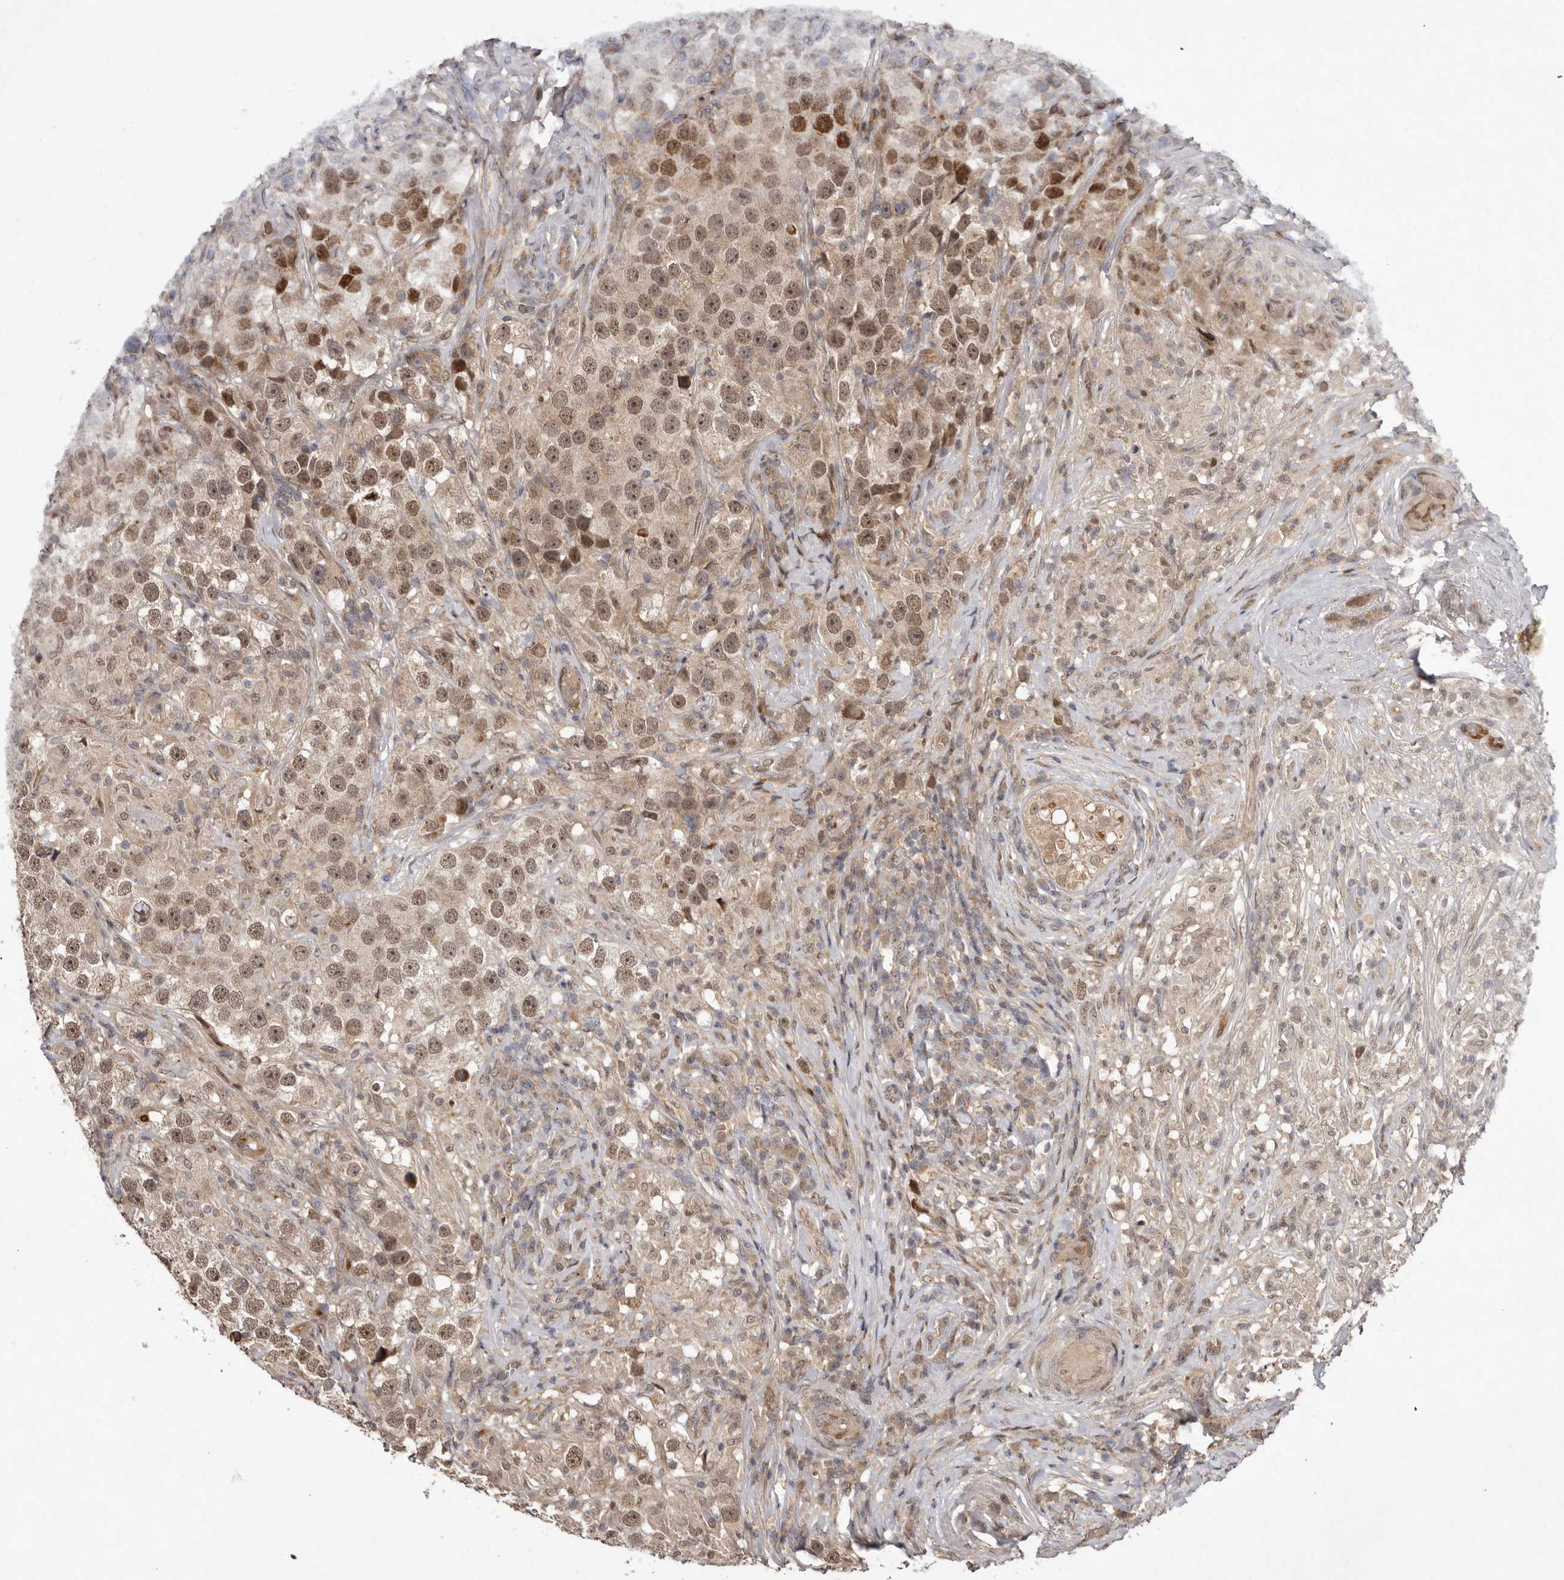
{"staining": {"intensity": "moderate", "quantity": "25%-75%", "location": "cytoplasmic/membranous,nuclear"}, "tissue": "testis cancer", "cell_type": "Tumor cells", "image_type": "cancer", "snomed": [{"axis": "morphology", "description": "Seminoma, NOS"}, {"axis": "topography", "description": "Testis"}], "caption": "Seminoma (testis) tissue demonstrates moderate cytoplasmic/membranous and nuclear staining in about 25%-75% of tumor cells", "gene": "ABL1", "patient": {"sex": "male", "age": 49}}